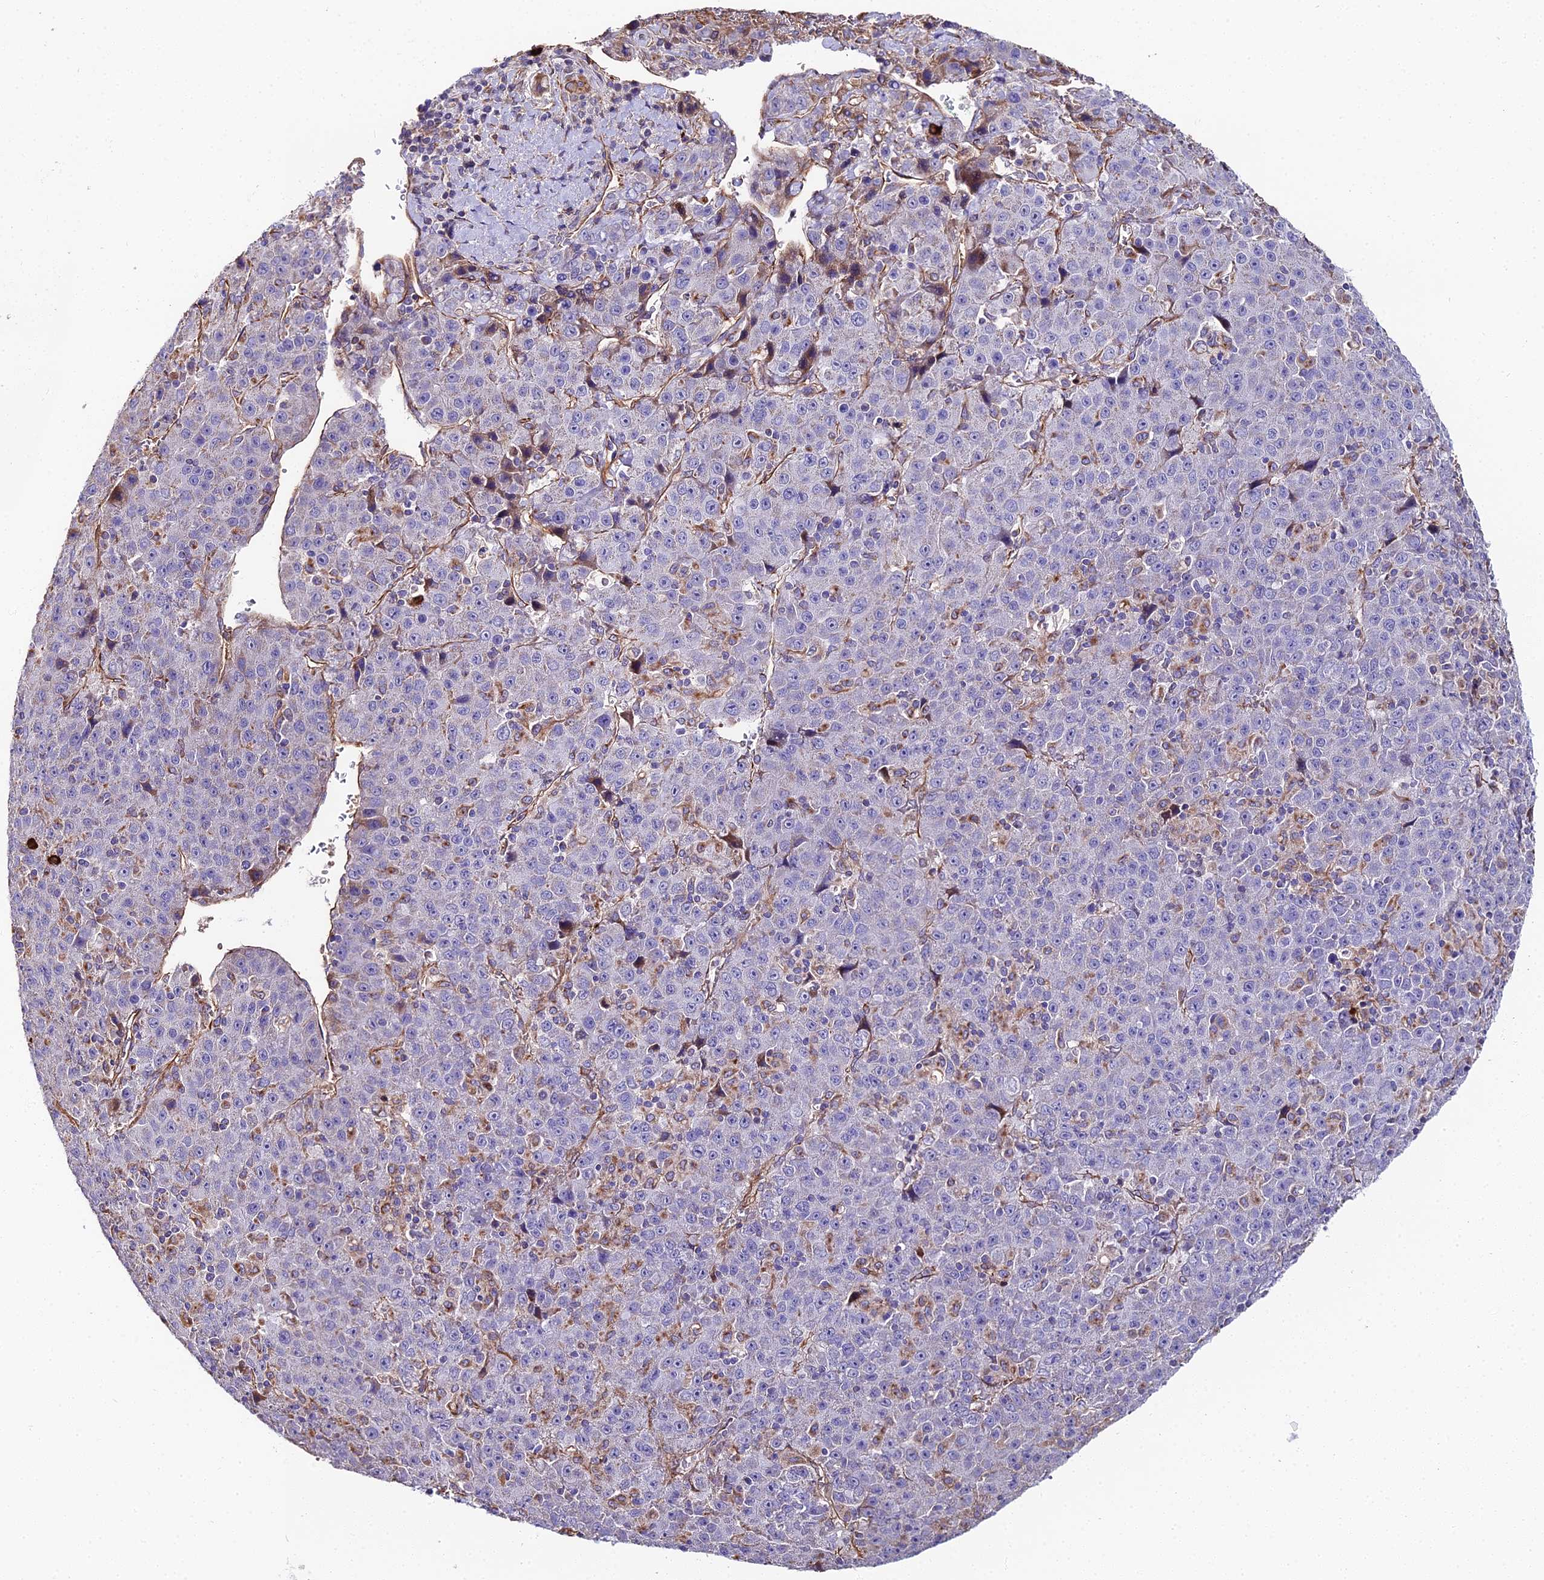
{"staining": {"intensity": "negative", "quantity": "none", "location": "none"}, "tissue": "liver cancer", "cell_type": "Tumor cells", "image_type": "cancer", "snomed": [{"axis": "morphology", "description": "Carcinoma, Hepatocellular, NOS"}, {"axis": "topography", "description": "Liver"}], "caption": "Immunohistochemistry (IHC) of human liver cancer reveals no staining in tumor cells.", "gene": "BEX4", "patient": {"sex": "female", "age": 53}}